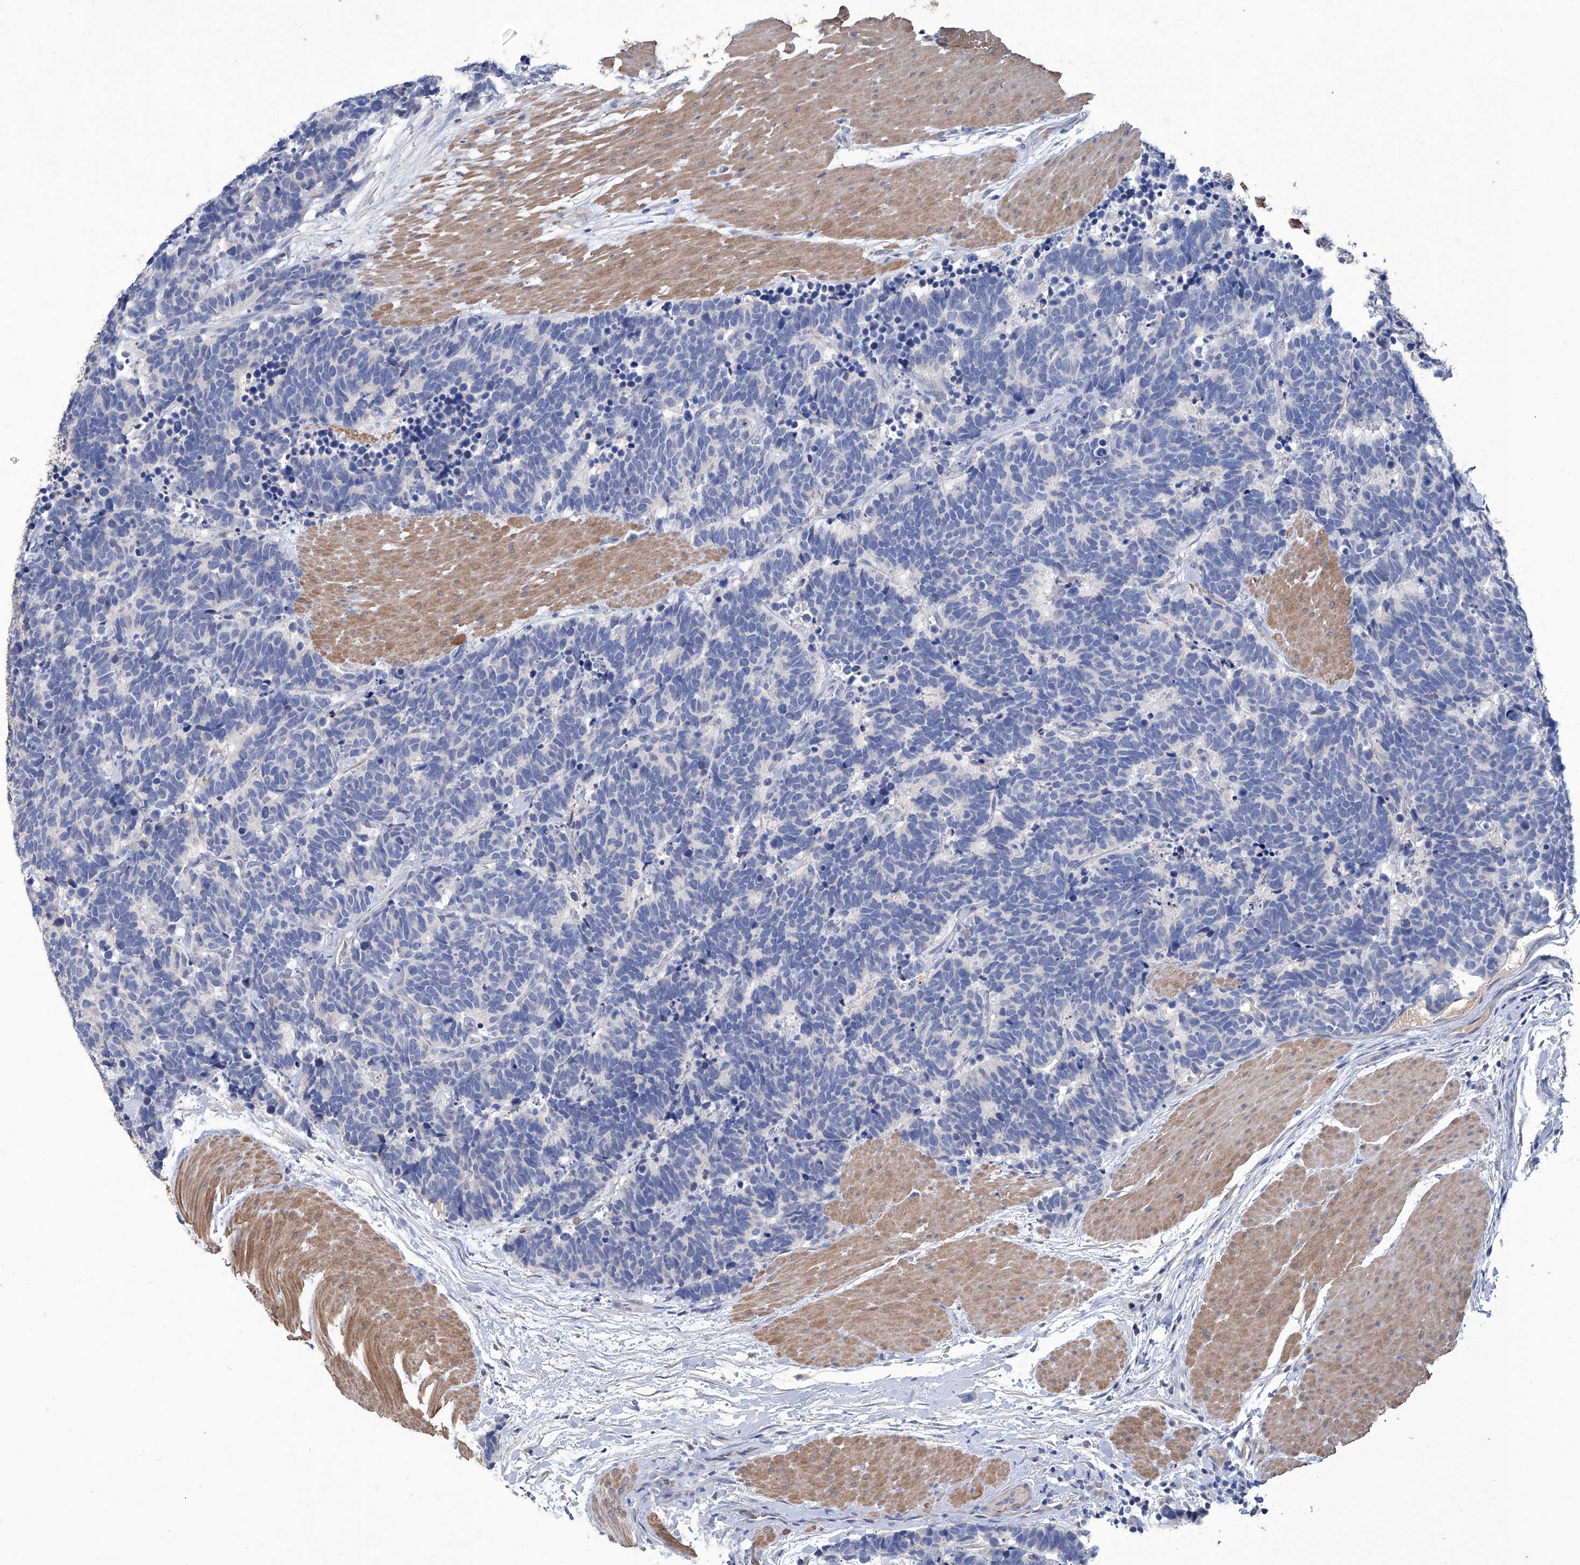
{"staining": {"intensity": "negative", "quantity": "none", "location": "none"}, "tissue": "carcinoid", "cell_type": "Tumor cells", "image_type": "cancer", "snomed": [{"axis": "morphology", "description": "Carcinoma, NOS"}, {"axis": "morphology", "description": "Carcinoid, malignant, NOS"}, {"axis": "topography", "description": "Urinary bladder"}], "caption": "Carcinoma was stained to show a protein in brown. There is no significant positivity in tumor cells.", "gene": "GPT", "patient": {"sex": "male", "age": 57}}